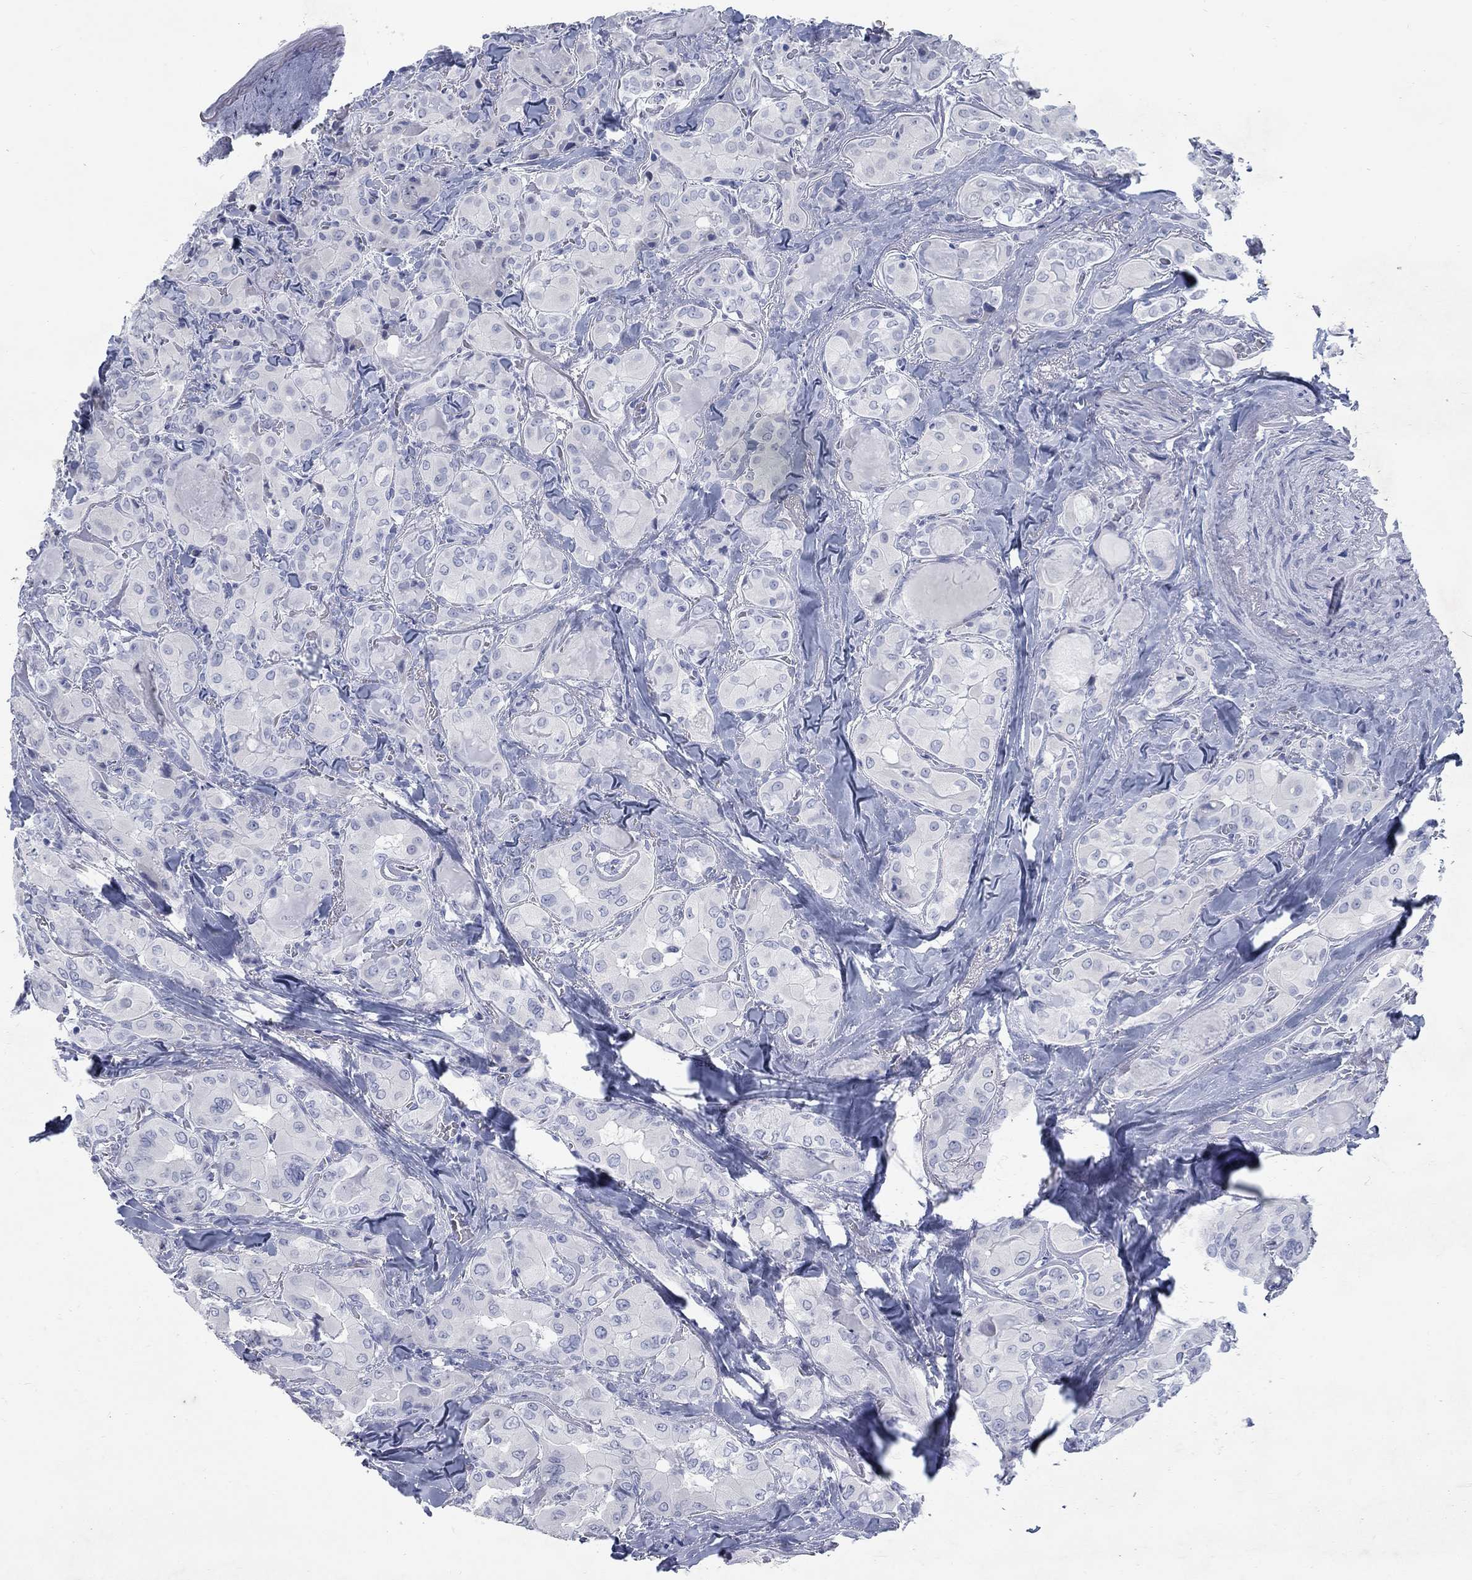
{"staining": {"intensity": "negative", "quantity": "none", "location": "none"}, "tissue": "thyroid cancer", "cell_type": "Tumor cells", "image_type": "cancer", "snomed": [{"axis": "morphology", "description": "Normal tissue, NOS"}, {"axis": "morphology", "description": "Papillary adenocarcinoma, NOS"}, {"axis": "topography", "description": "Thyroid gland"}], "caption": "Immunohistochemistry (IHC) histopathology image of neoplastic tissue: thyroid cancer stained with DAB displays no significant protein expression in tumor cells.", "gene": "RFTN2", "patient": {"sex": "female", "age": 66}}